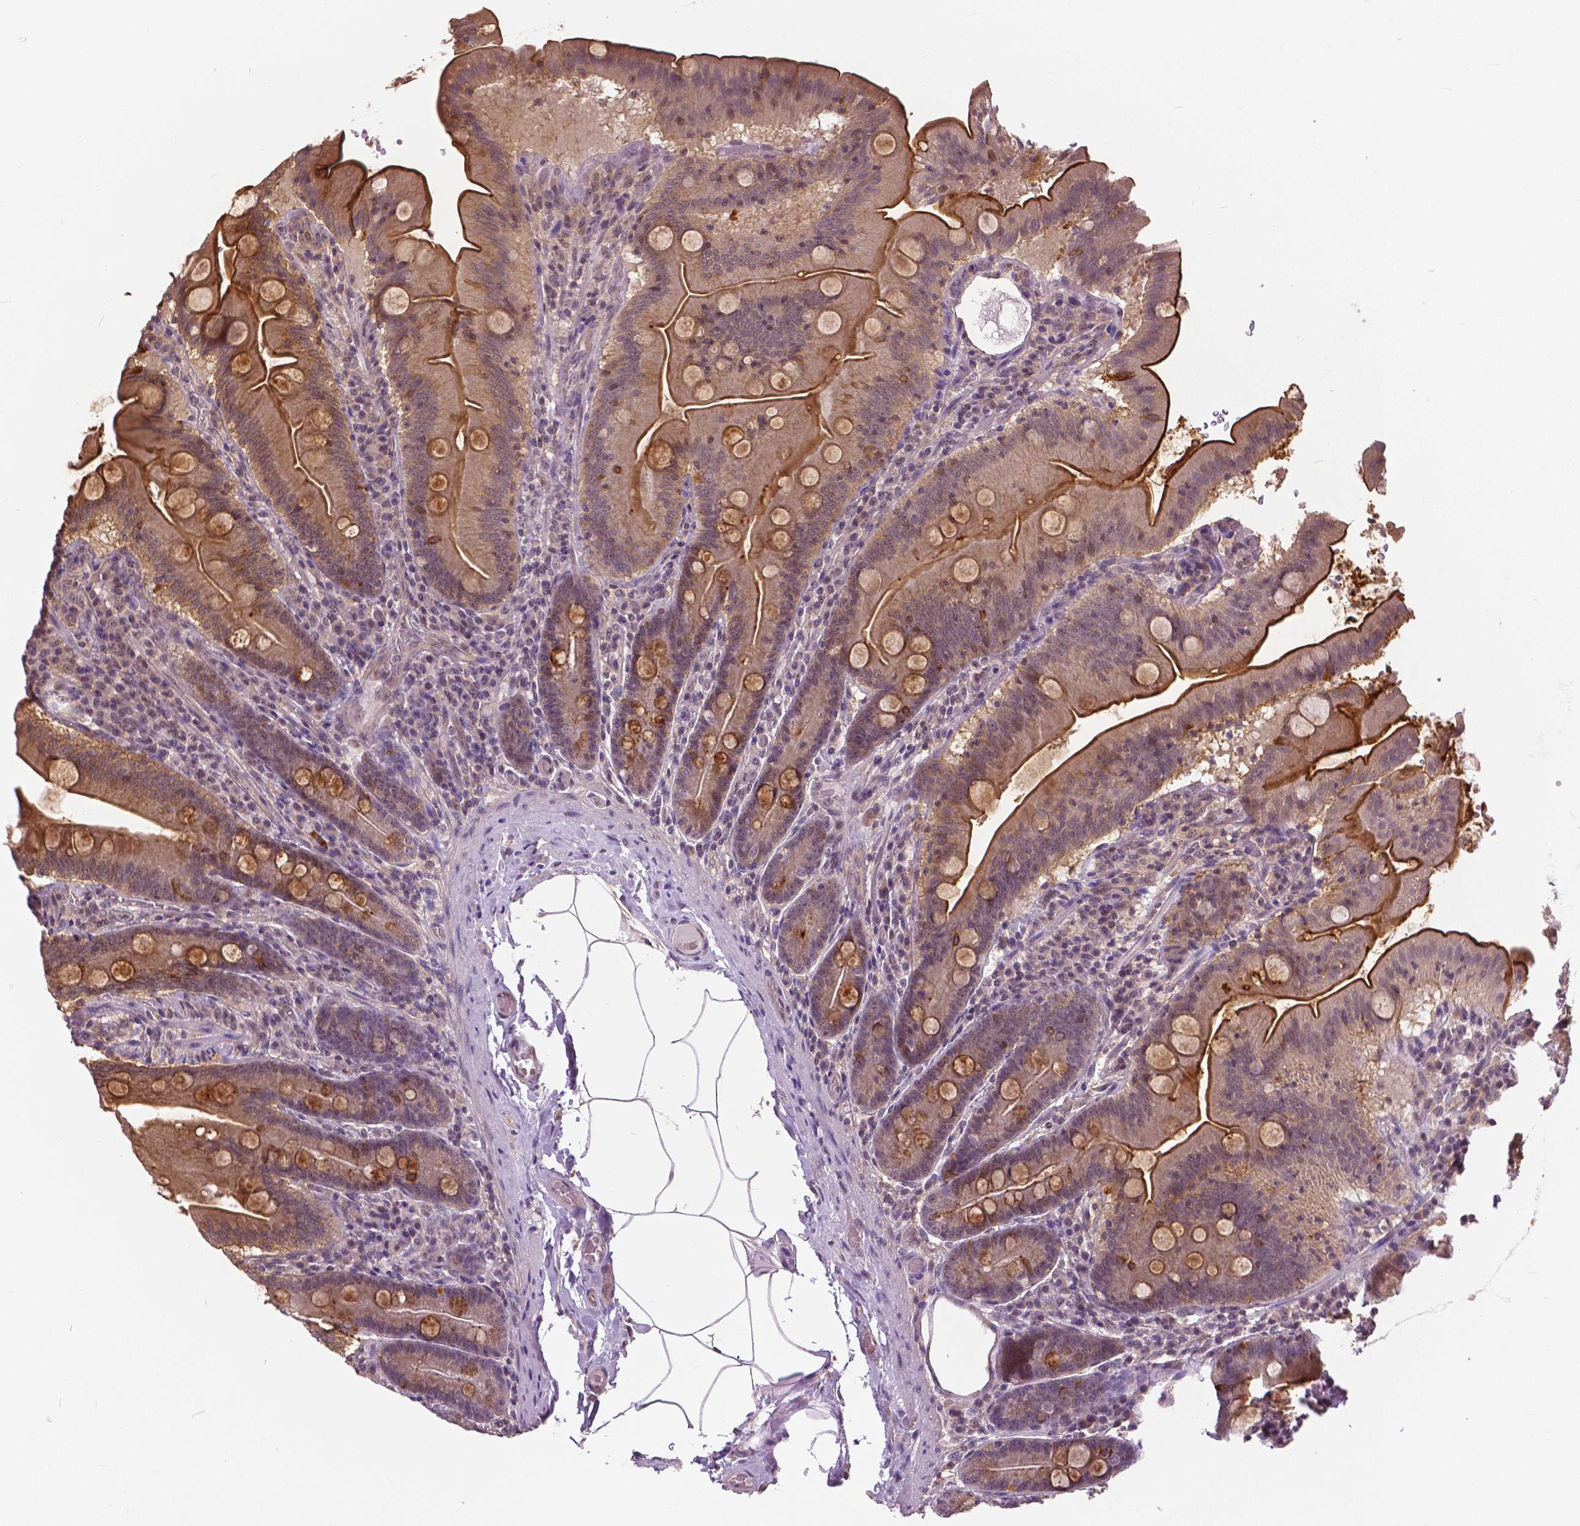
{"staining": {"intensity": "strong", "quantity": "25%-75%", "location": "cytoplasmic/membranous"}, "tissue": "small intestine", "cell_type": "Glandular cells", "image_type": "normal", "snomed": [{"axis": "morphology", "description": "Normal tissue, NOS"}, {"axis": "topography", "description": "Small intestine"}], "caption": "IHC staining of normal small intestine, which shows high levels of strong cytoplasmic/membranous staining in about 25%-75% of glandular cells indicating strong cytoplasmic/membranous protein expression. The staining was performed using DAB (3,3'-diaminobenzidine) (brown) for protein detection and nuclei were counterstained in hematoxylin (blue).", "gene": "ANXA13", "patient": {"sex": "male", "age": 37}}